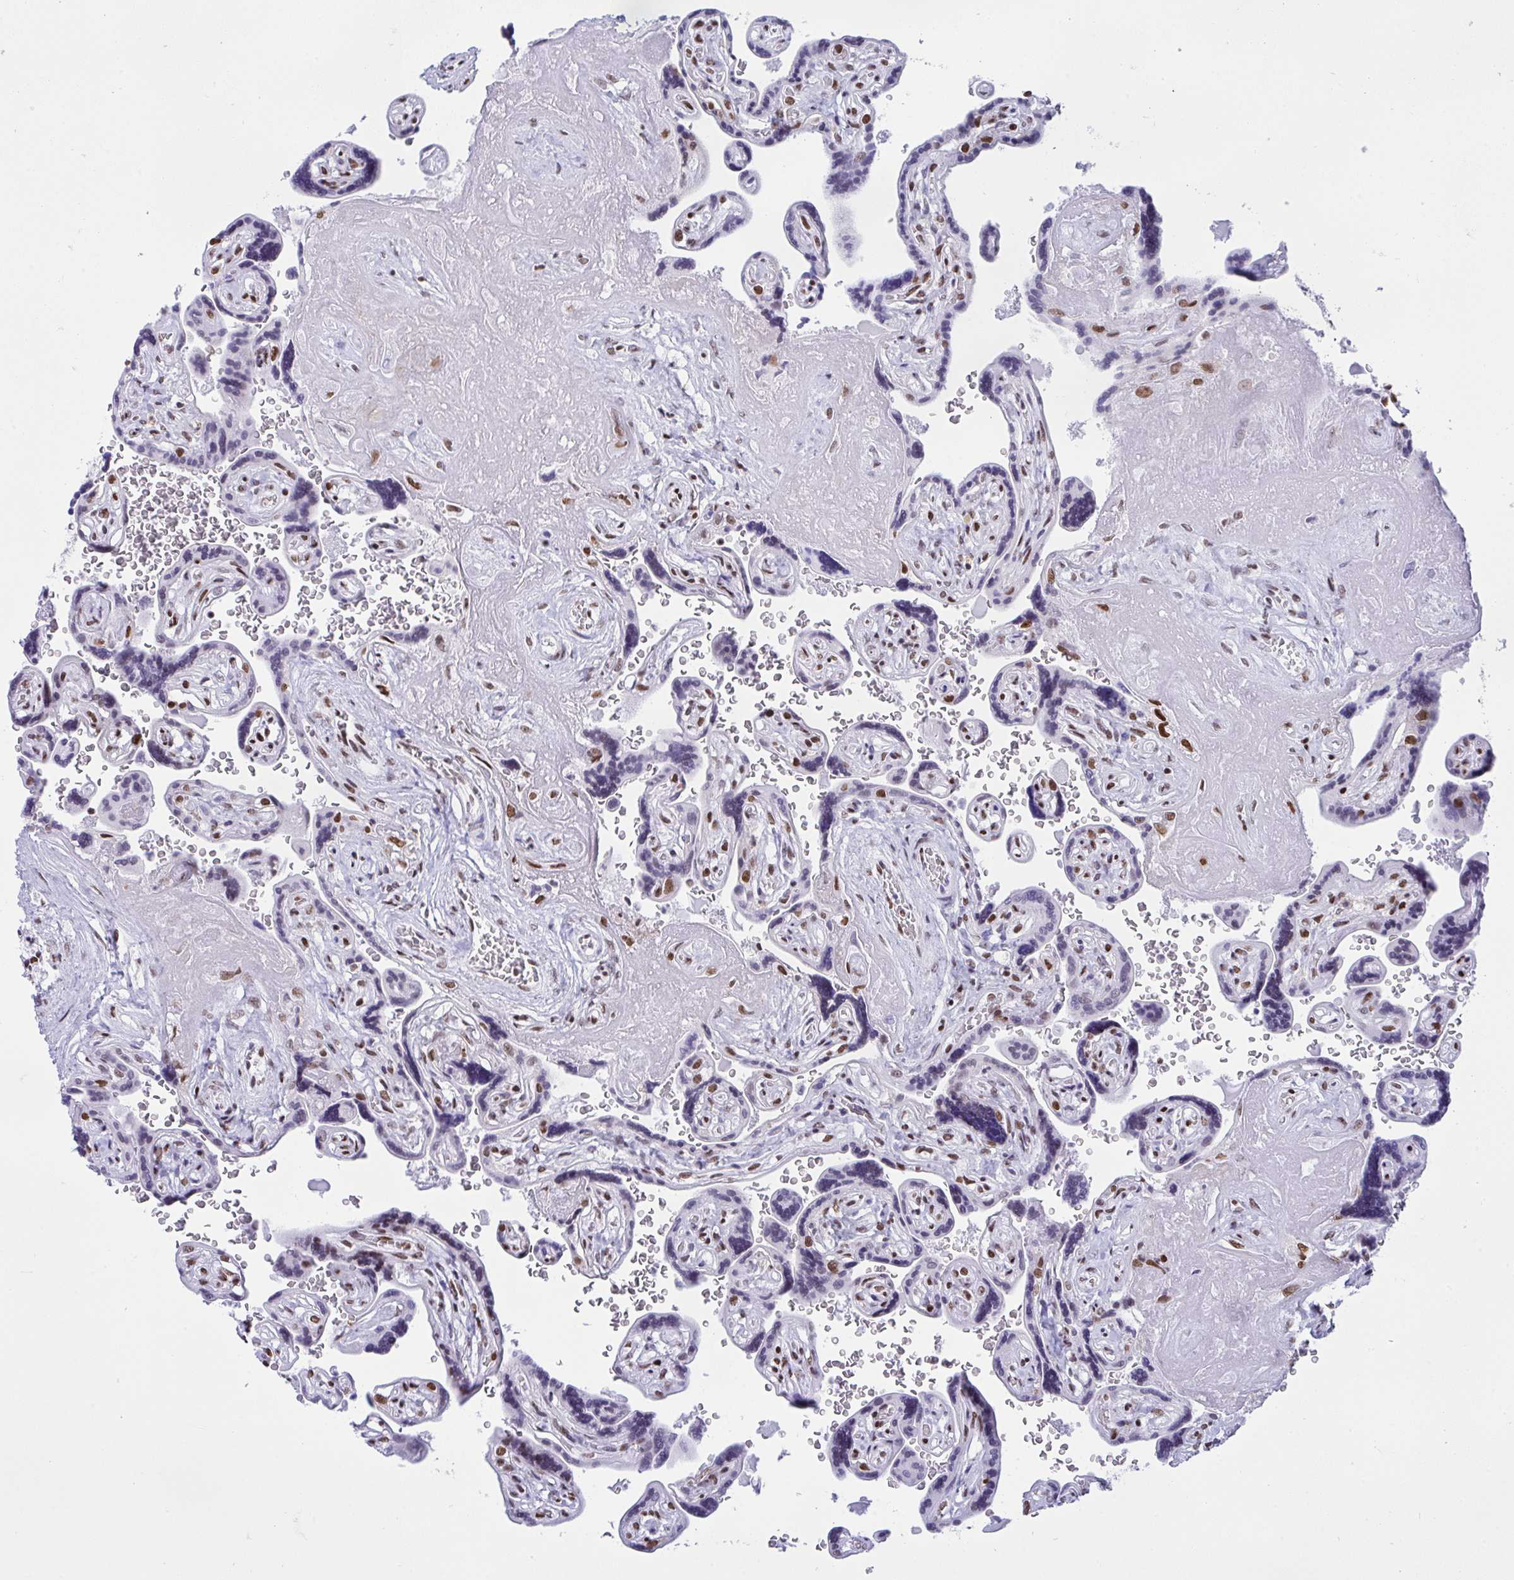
{"staining": {"intensity": "strong", "quantity": ">75%", "location": "nuclear"}, "tissue": "placenta", "cell_type": "Decidual cells", "image_type": "normal", "snomed": [{"axis": "morphology", "description": "Normal tissue, NOS"}, {"axis": "topography", "description": "Placenta"}], "caption": "Strong nuclear positivity is identified in approximately >75% of decidual cells in unremarkable placenta. Ihc stains the protein in brown and the nuclei are stained blue.", "gene": "DDX52", "patient": {"sex": "female", "age": 32}}